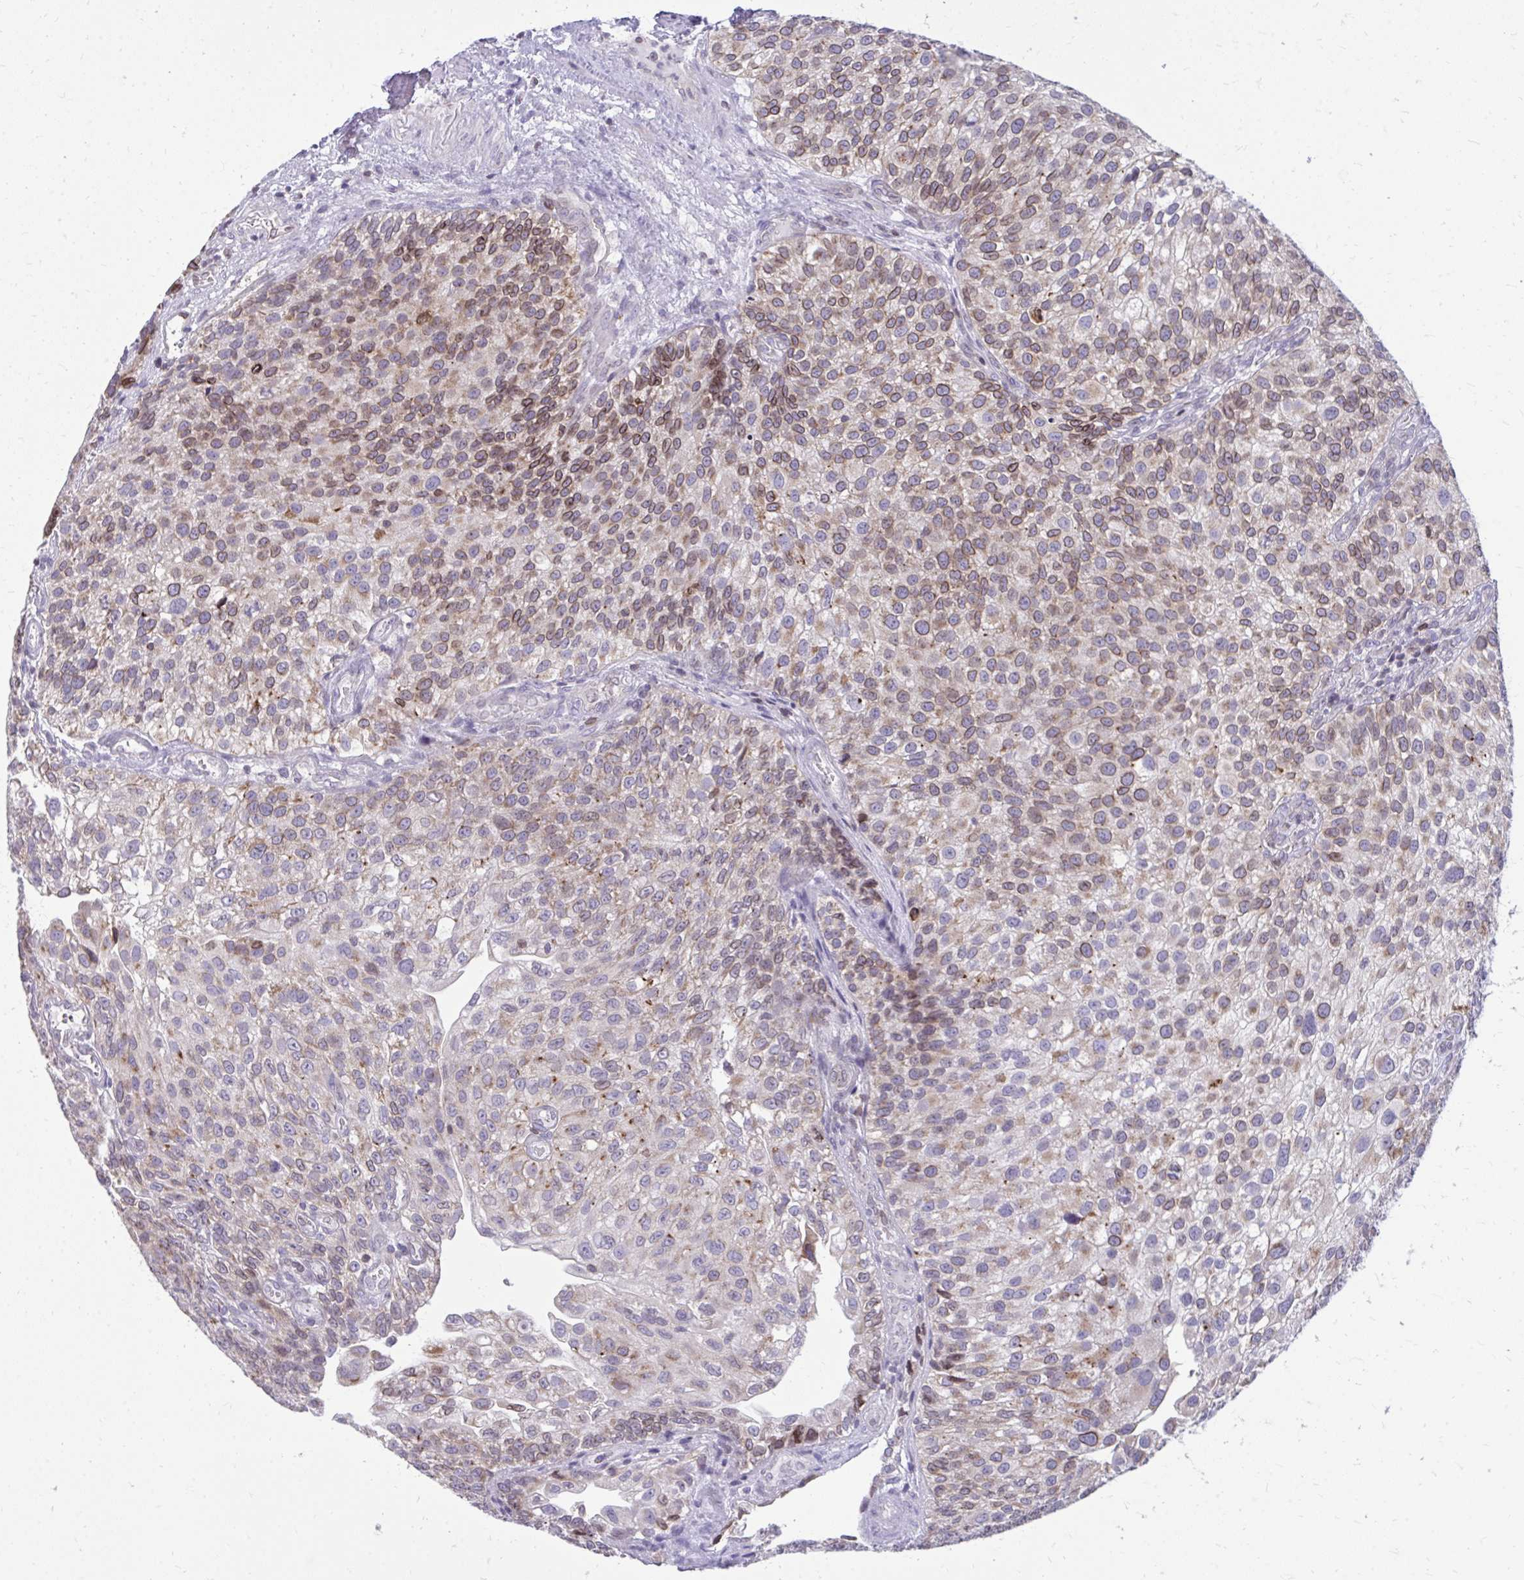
{"staining": {"intensity": "moderate", "quantity": "25%-75%", "location": "cytoplasmic/membranous,nuclear"}, "tissue": "urothelial cancer", "cell_type": "Tumor cells", "image_type": "cancer", "snomed": [{"axis": "morphology", "description": "Urothelial carcinoma, NOS"}, {"axis": "topography", "description": "Urinary bladder"}], "caption": "Immunohistochemical staining of transitional cell carcinoma shows moderate cytoplasmic/membranous and nuclear protein positivity in about 25%-75% of tumor cells.", "gene": "RPS6KA2", "patient": {"sex": "male", "age": 87}}